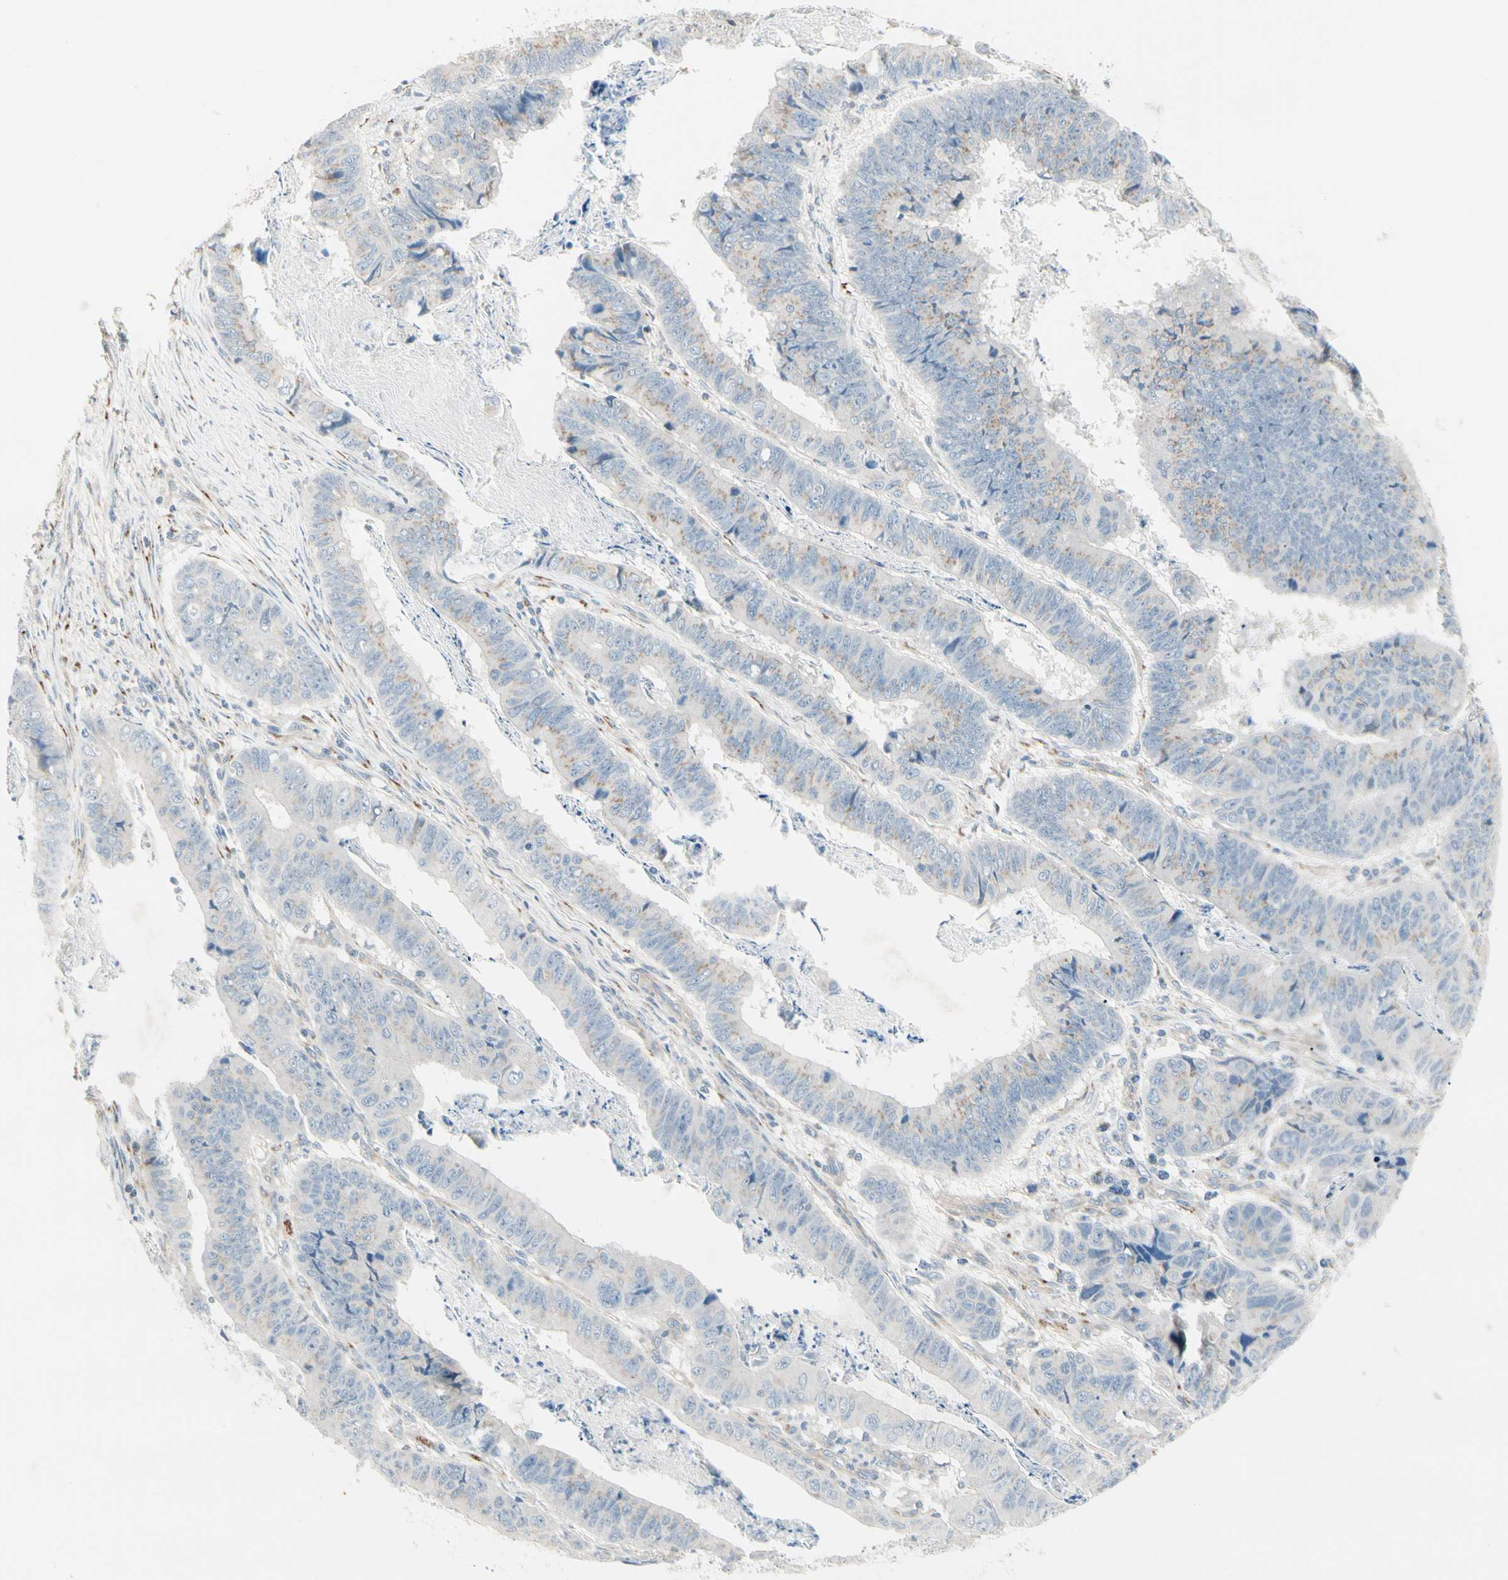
{"staining": {"intensity": "weak", "quantity": "<25%", "location": "cytoplasmic/membranous"}, "tissue": "stomach cancer", "cell_type": "Tumor cells", "image_type": "cancer", "snomed": [{"axis": "morphology", "description": "Adenocarcinoma, NOS"}, {"axis": "topography", "description": "Stomach, lower"}], "caption": "Human stomach cancer stained for a protein using IHC displays no positivity in tumor cells.", "gene": "ABCA3", "patient": {"sex": "male", "age": 77}}